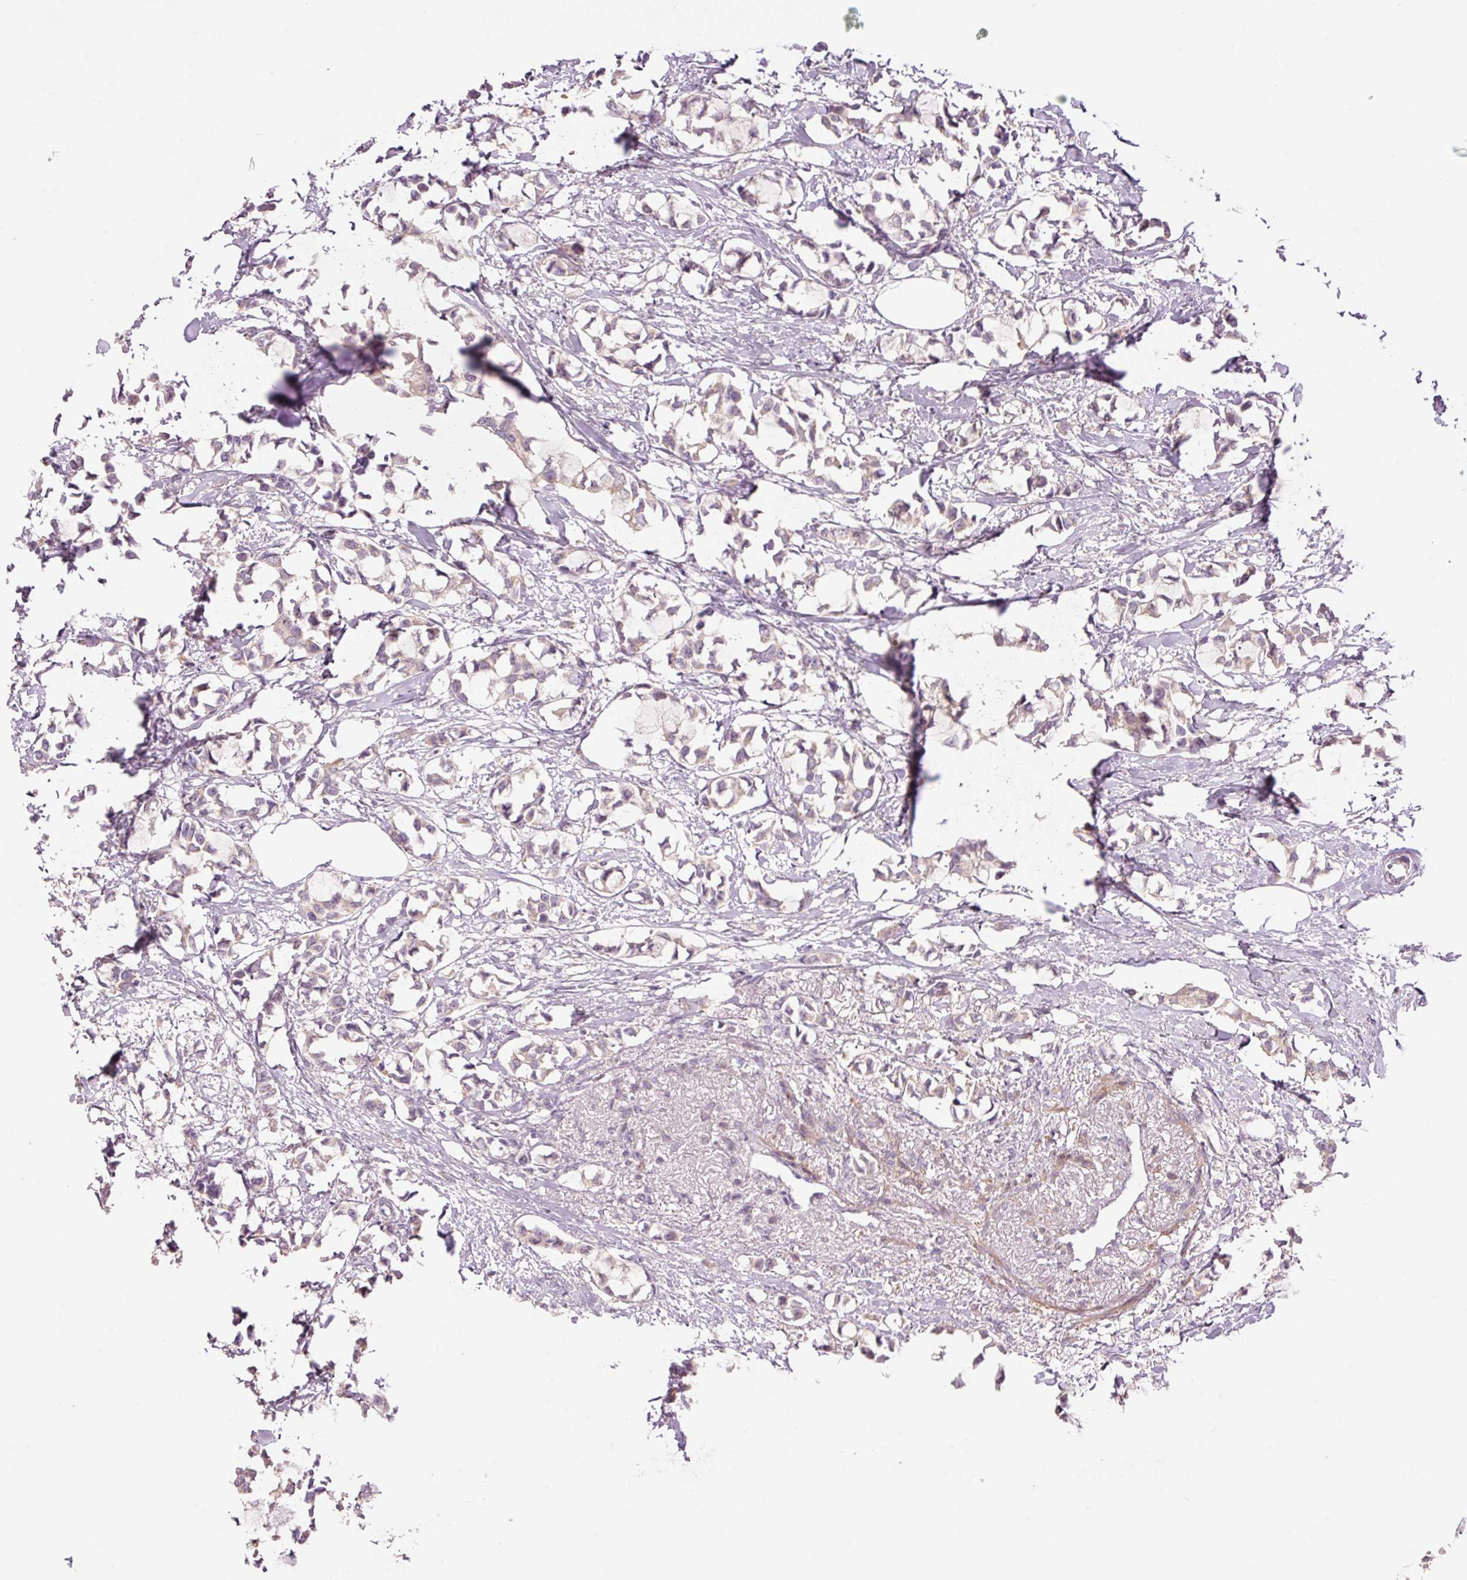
{"staining": {"intensity": "negative", "quantity": "none", "location": "none"}, "tissue": "breast cancer", "cell_type": "Tumor cells", "image_type": "cancer", "snomed": [{"axis": "morphology", "description": "Duct carcinoma"}, {"axis": "topography", "description": "Breast"}], "caption": "Immunohistochemistry photomicrograph of breast cancer stained for a protein (brown), which shows no expression in tumor cells.", "gene": "SLC29A3", "patient": {"sex": "female", "age": 73}}